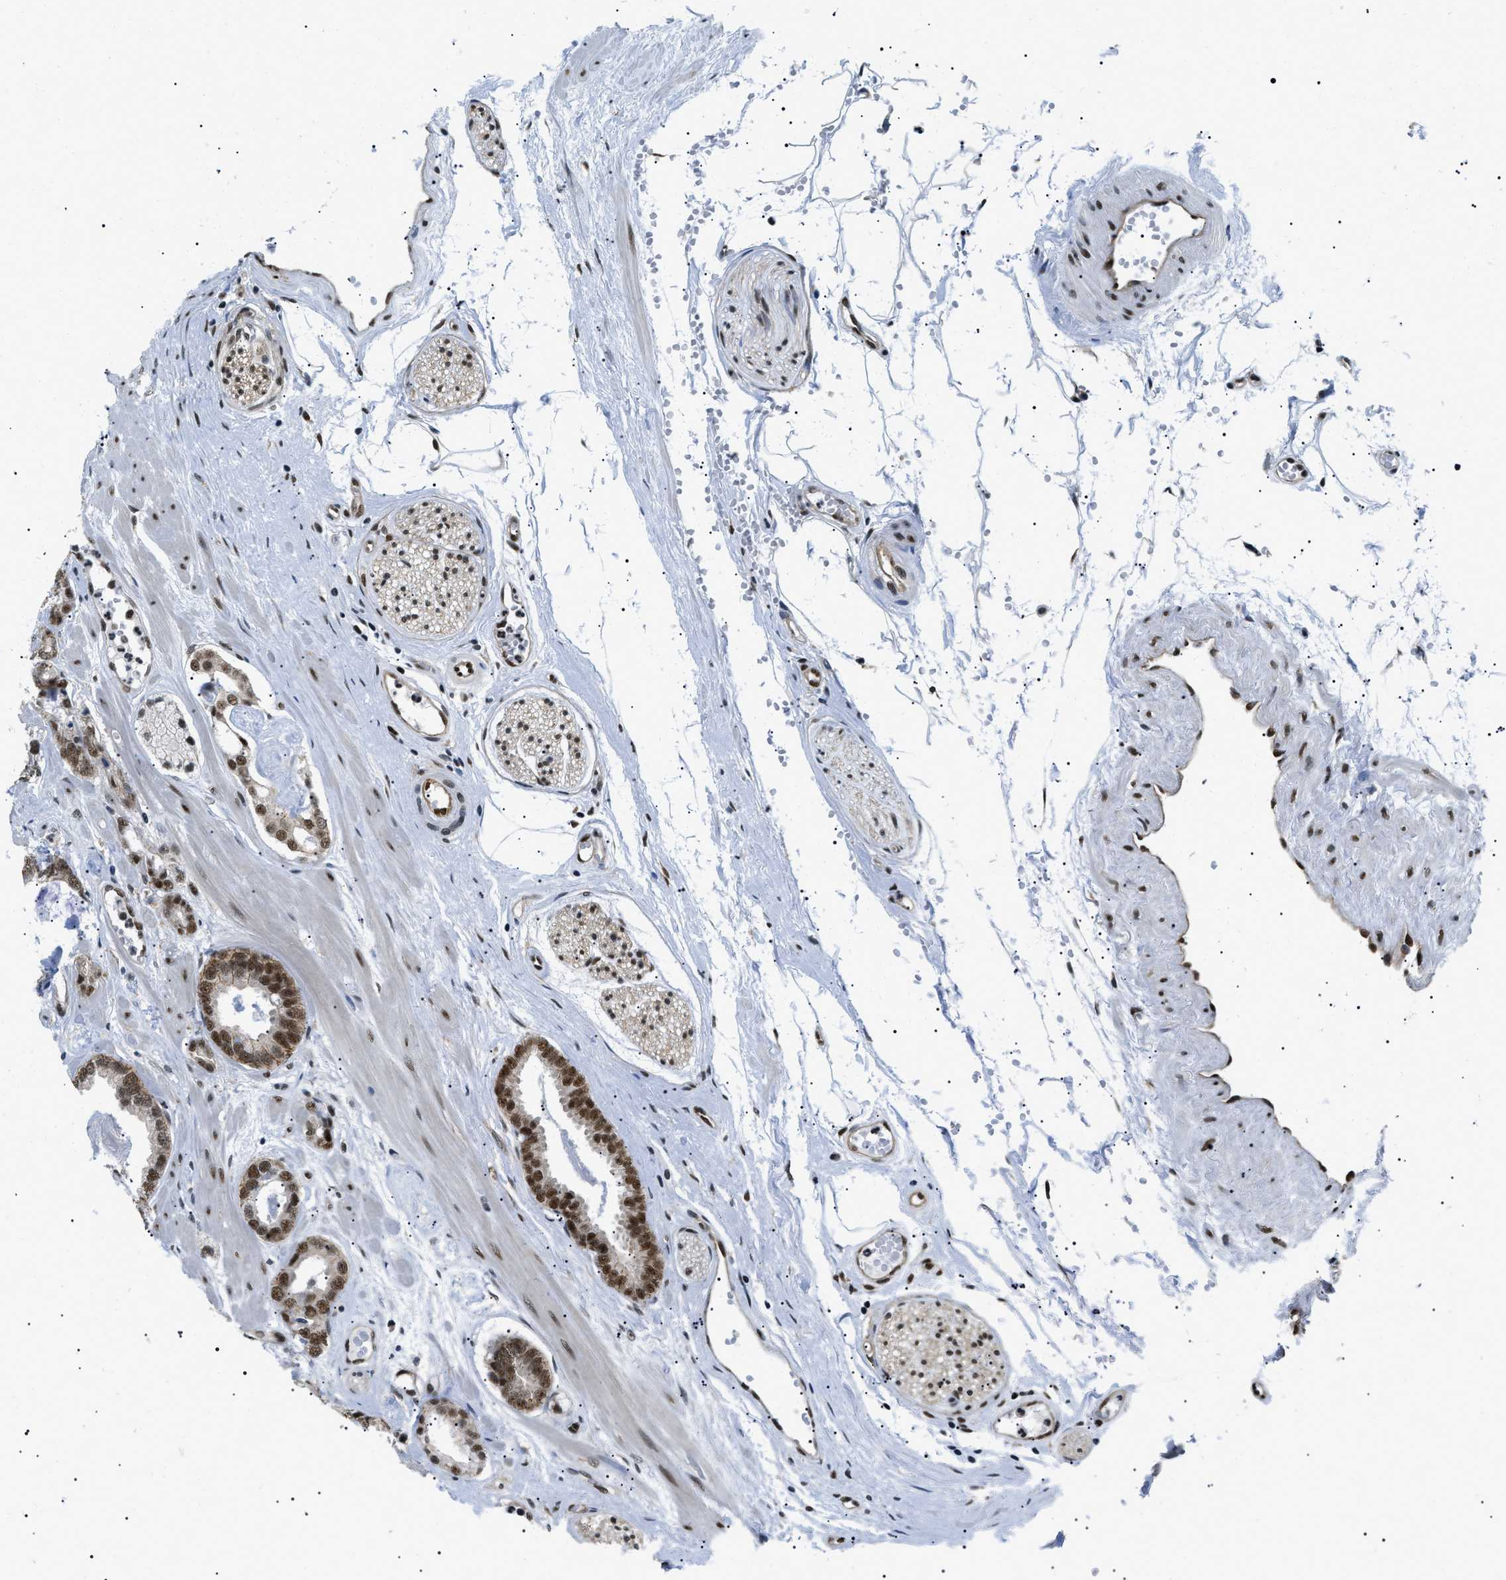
{"staining": {"intensity": "strong", "quantity": ">75%", "location": "nuclear"}, "tissue": "prostate cancer", "cell_type": "Tumor cells", "image_type": "cancer", "snomed": [{"axis": "morphology", "description": "Adenocarcinoma, Low grade"}, {"axis": "topography", "description": "Prostate"}], "caption": "Strong nuclear expression is seen in approximately >75% of tumor cells in prostate cancer (adenocarcinoma (low-grade)).", "gene": "CWC25", "patient": {"sex": "male", "age": 53}}